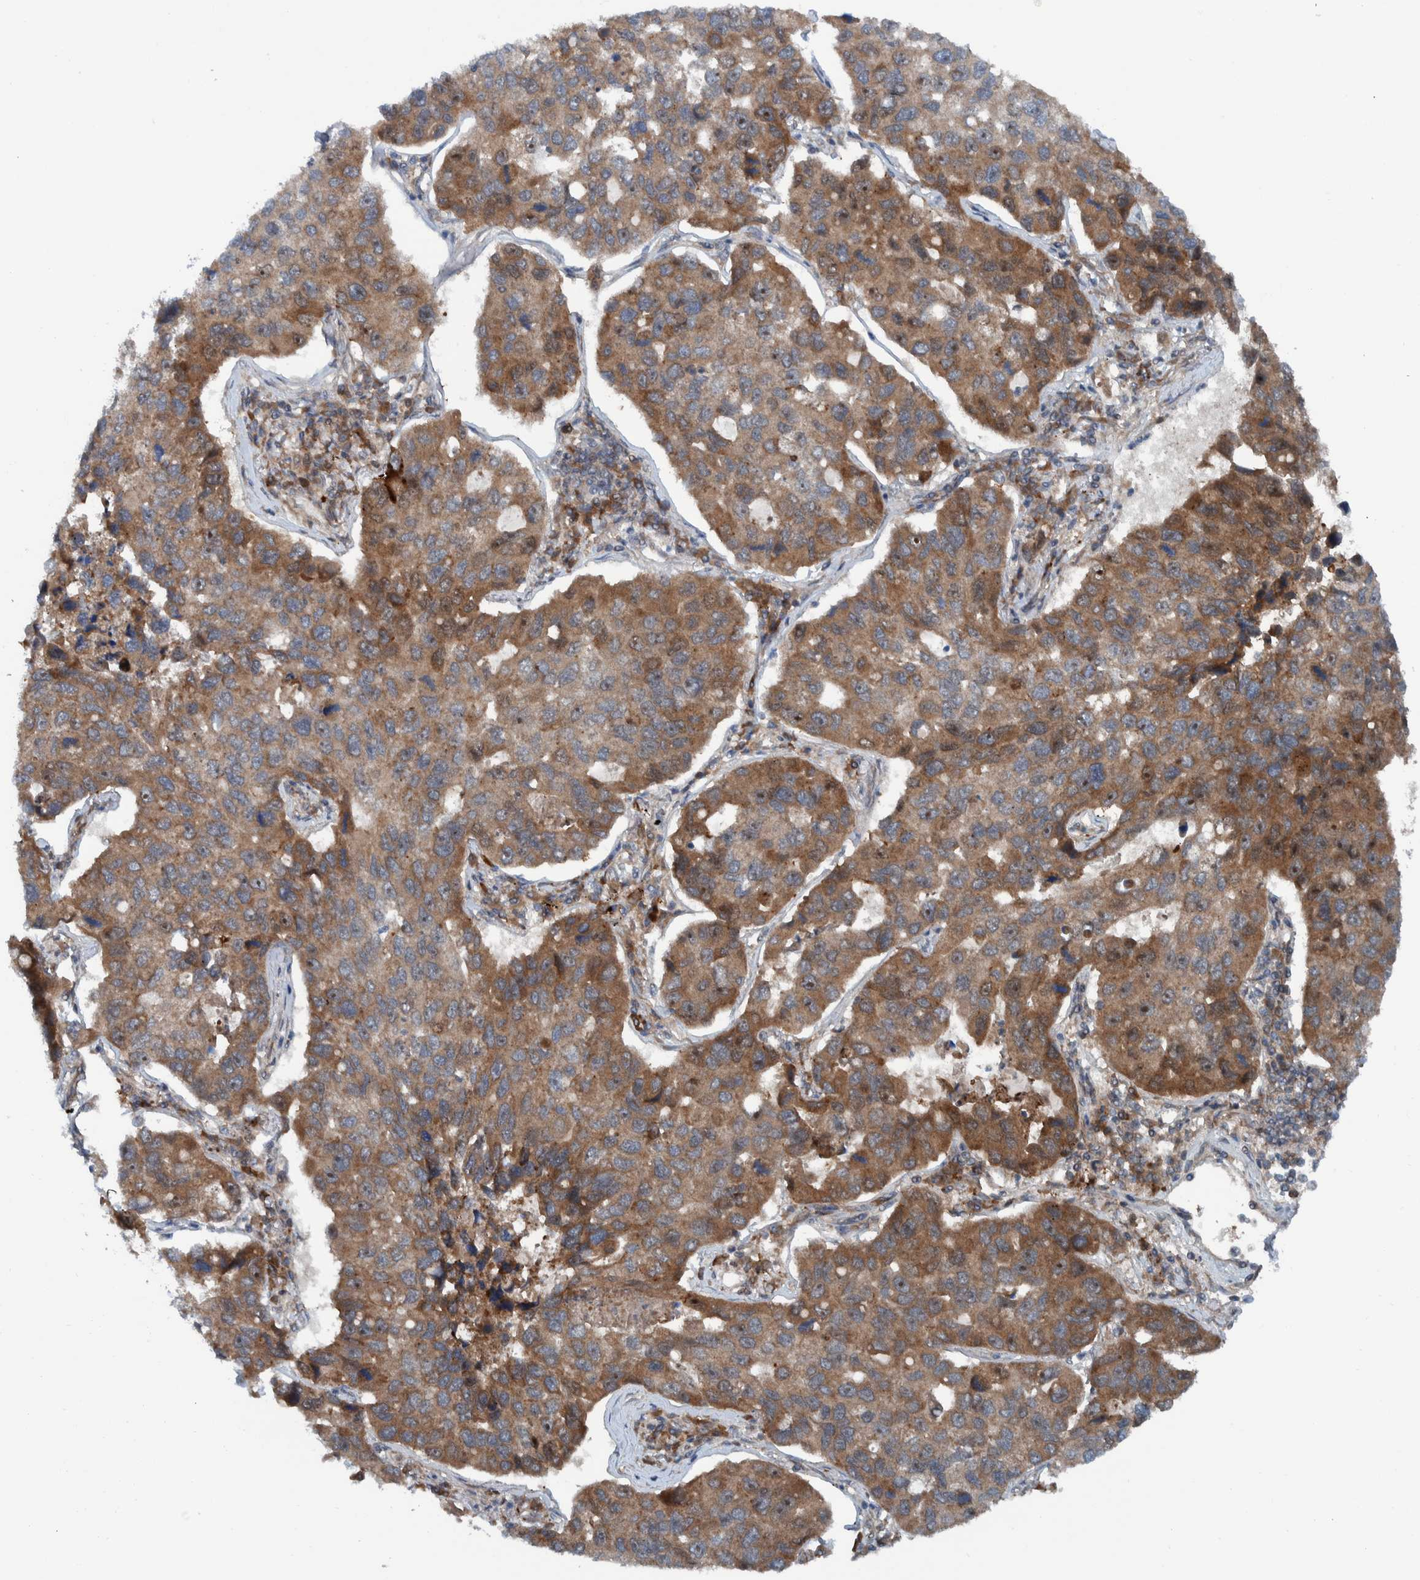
{"staining": {"intensity": "moderate", "quantity": ">75%", "location": "cytoplasmic/membranous"}, "tissue": "lung cancer", "cell_type": "Tumor cells", "image_type": "cancer", "snomed": [{"axis": "morphology", "description": "Adenocarcinoma, NOS"}, {"axis": "topography", "description": "Lung"}], "caption": "An image showing moderate cytoplasmic/membranous positivity in approximately >75% of tumor cells in lung cancer, as visualized by brown immunohistochemical staining.", "gene": "CUEDC1", "patient": {"sex": "male", "age": 64}}